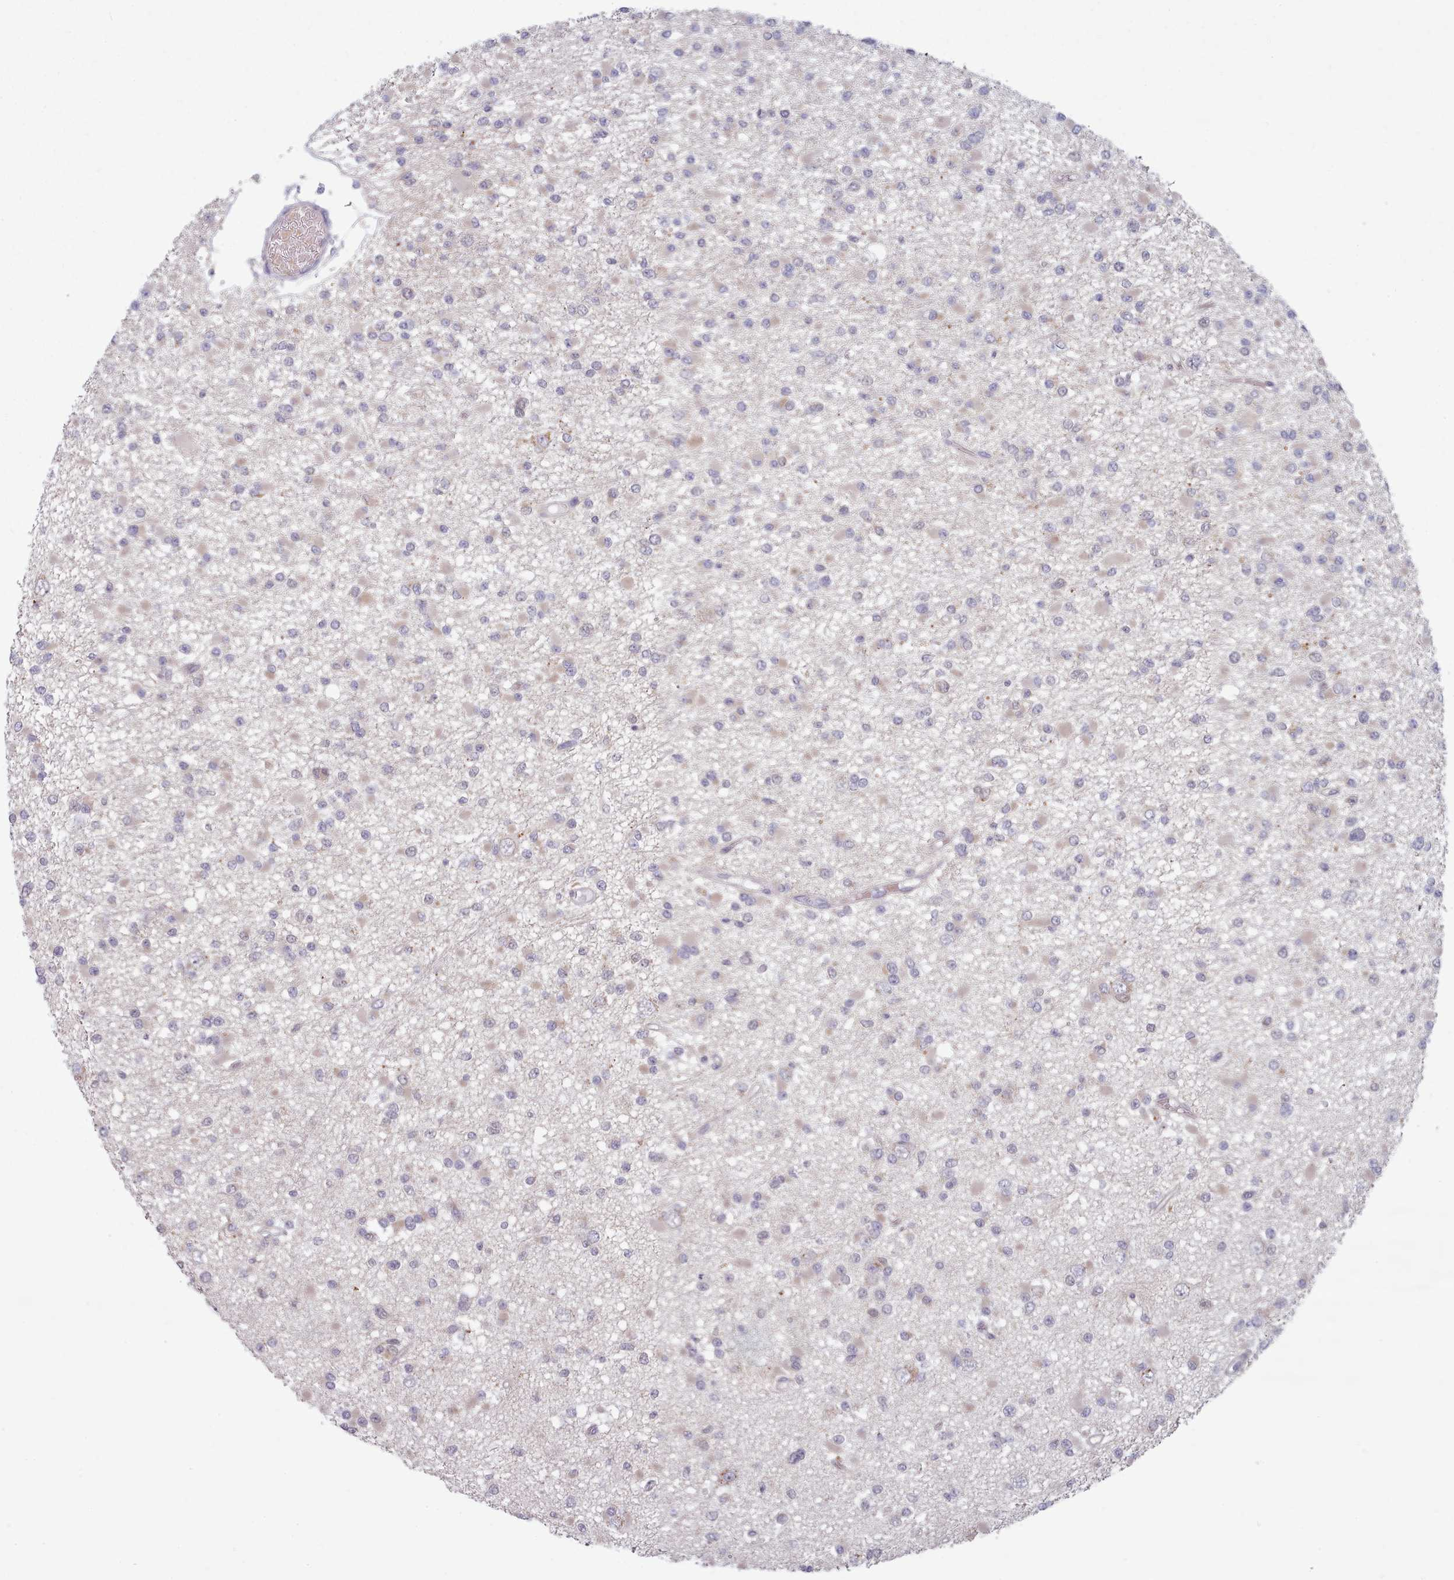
{"staining": {"intensity": "negative", "quantity": "none", "location": "none"}, "tissue": "glioma", "cell_type": "Tumor cells", "image_type": "cancer", "snomed": [{"axis": "morphology", "description": "Glioma, malignant, Low grade"}, {"axis": "topography", "description": "Brain"}], "caption": "IHC image of neoplastic tissue: human glioma stained with DAB demonstrates no significant protein staining in tumor cells. (DAB (3,3'-diaminobenzidine) immunohistochemistry (IHC), high magnification).", "gene": "CLNS1A", "patient": {"sex": "female", "age": 22}}